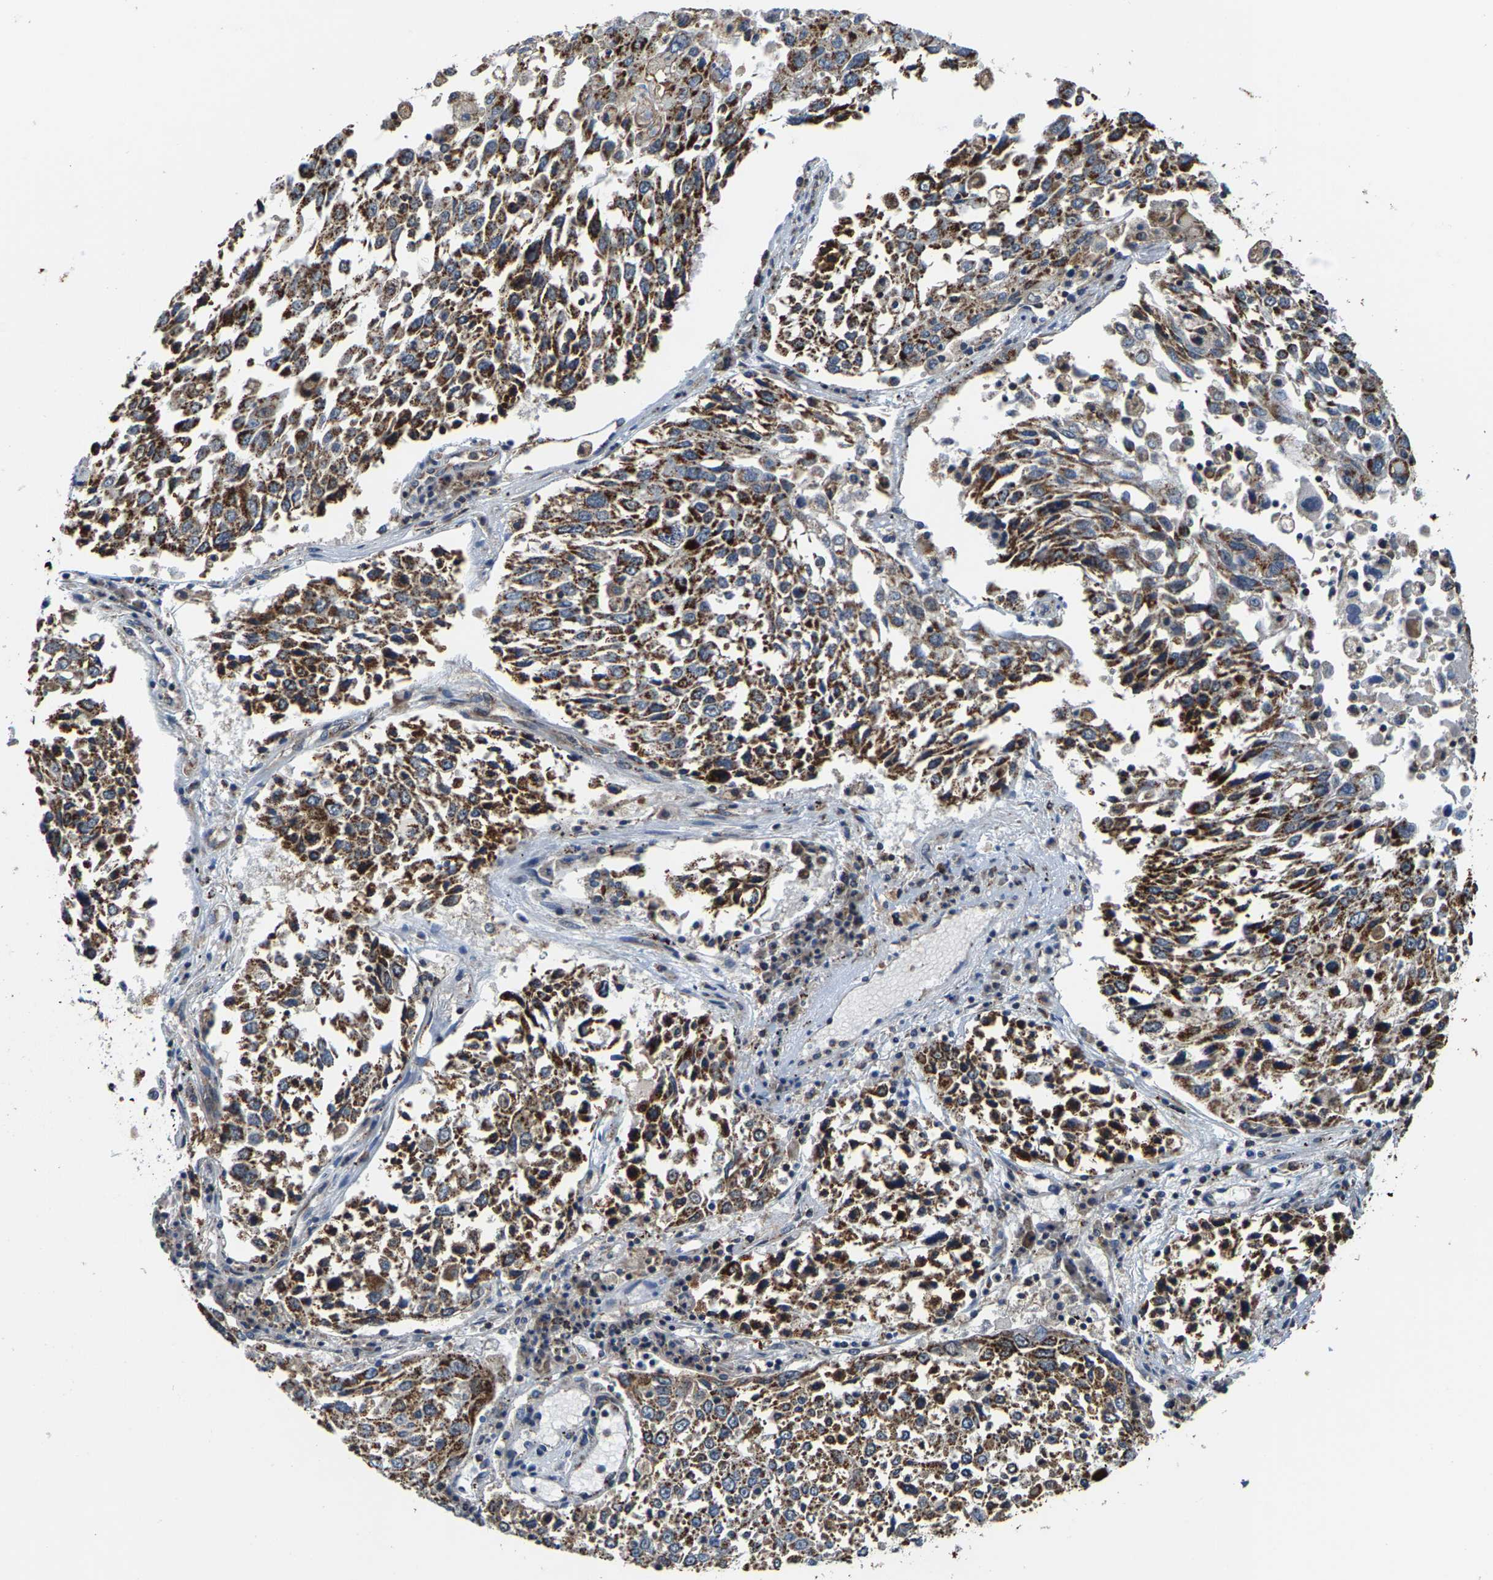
{"staining": {"intensity": "strong", "quantity": ">75%", "location": "cytoplasmic/membranous"}, "tissue": "lung cancer", "cell_type": "Tumor cells", "image_type": "cancer", "snomed": [{"axis": "morphology", "description": "Squamous cell carcinoma, NOS"}, {"axis": "topography", "description": "Lung"}], "caption": "High-power microscopy captured an immunohistochemistry histopathology image of squamous cell carcinoma (lung), revealing strong cytoplasmic/membranous staining in approximately >75% of tumor cells.", "gene": "SHMT2", "patient": {"sex": "male", "age": 65}}